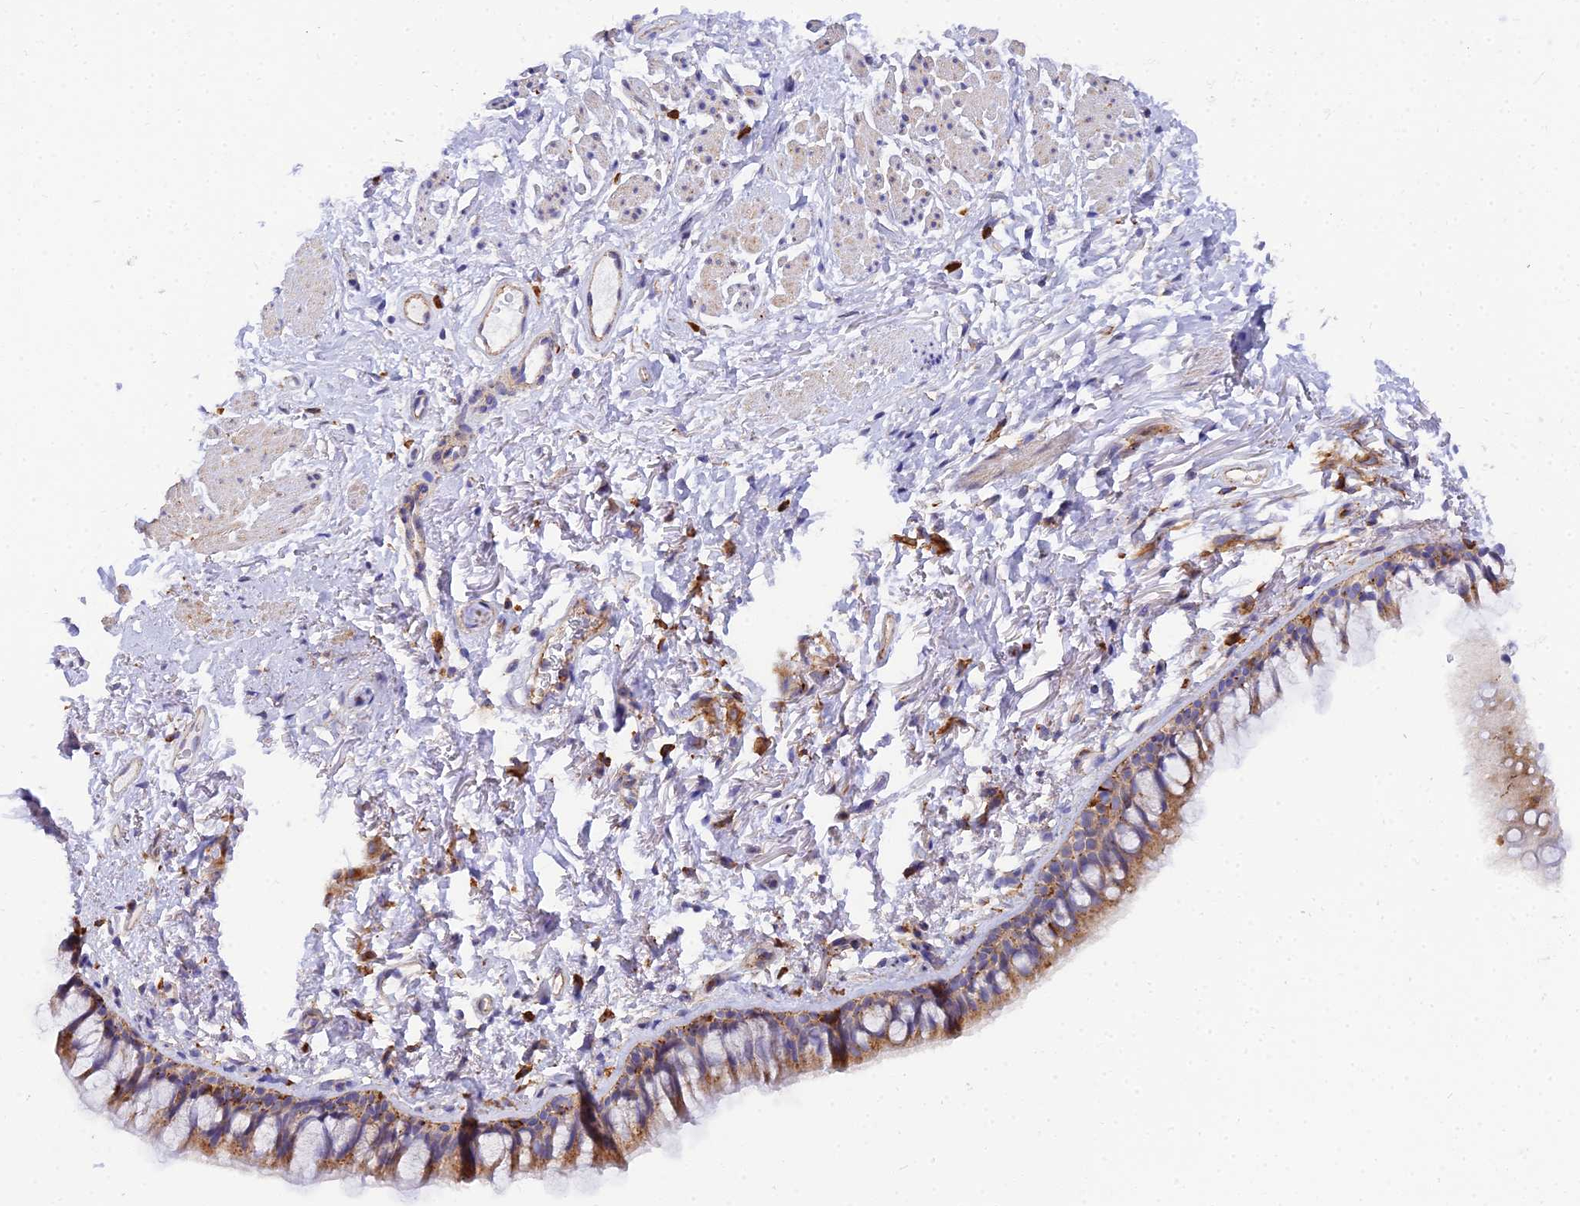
{"staining": {"intensity": "moderate", "quantity": ">75%", "location": "cytoplasmic/membranous"}, "tissue": "bronchus", "cell_type": "Respiratory epithelial cells", "image_type": "normal", "snomed": [{"axis": "morphology", "description": "Normal tissue, NOS"}, {"axis": "topography", "description": "Cartilage tissue"}, {"axis": "topography", "description": "Bronchus"}], "caption": "Brown immunohistochemical staining in unremarkable human bronchus shows moderate cytoplasmic/membranous expression in approximately >75% of respiratory epithelial cells. Nuclei are stained in blue.", "gene": "ARL8A", "patient": {"sex": "female", "age": 73}}